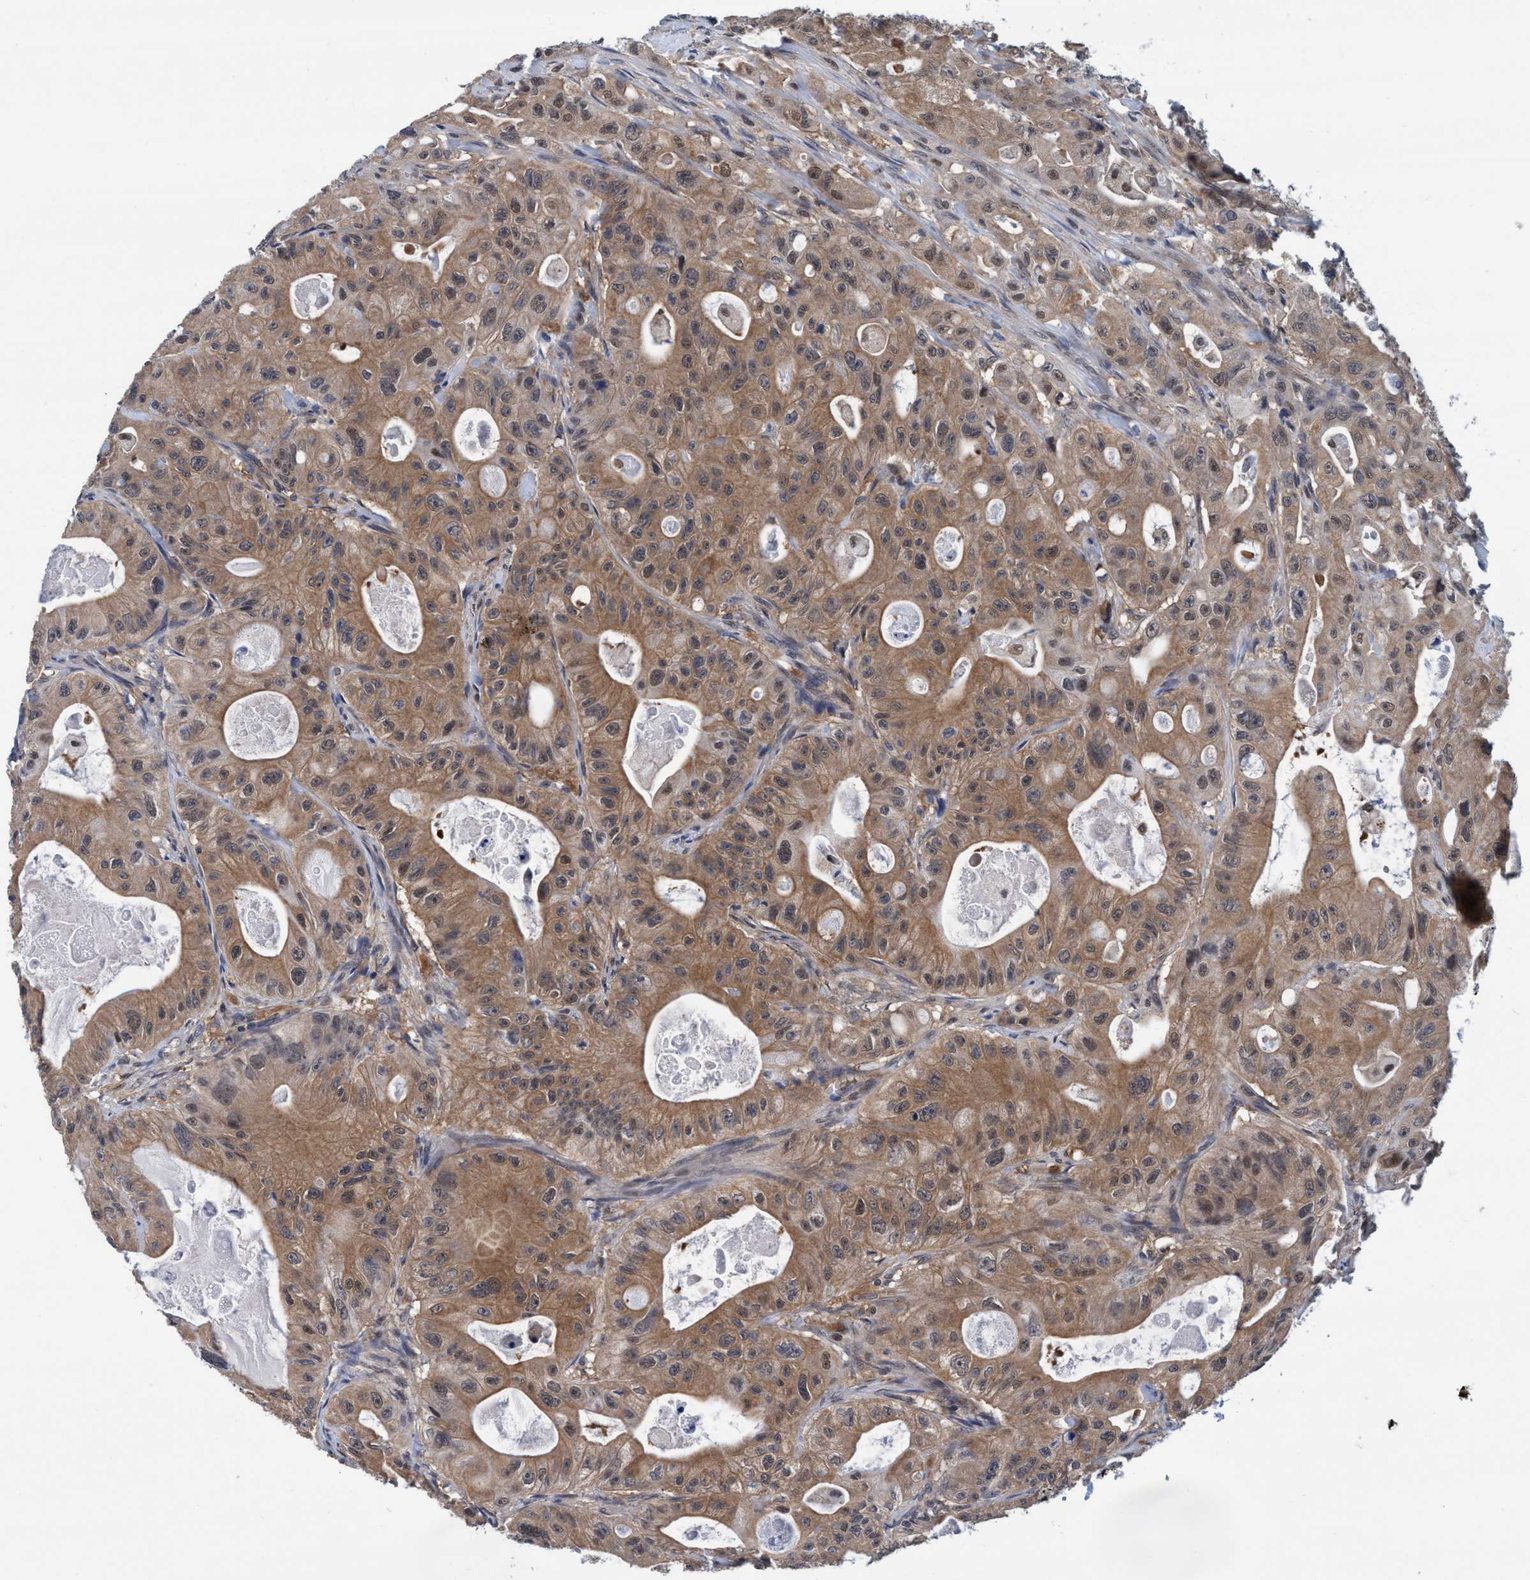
{"staining": {"intensity": "moderate", "quantity": ">75%", "location": "cytoplasmic/membranous,nuclear"}, "tissue": "colorectal cancer", "cell_type": "Tumor cells", "image_type": "cancer", "snomed": [{"axis": "morphology", "description": "Adenocarcinoma, NOS"}, {"axis": "topography", "description": "Colon"}], "caption": "Immunohistochemical staining of human colorectal cancer (adenocarcinoma) displays moderate cytoplasmic/membranous and nuclear protein expression in approximately >75% of tumor cells. (DAB IHC with brightfield microscopy, high magnification).", "gene": "PSMD12", "patient": {"sex": "female", "age": 46}}